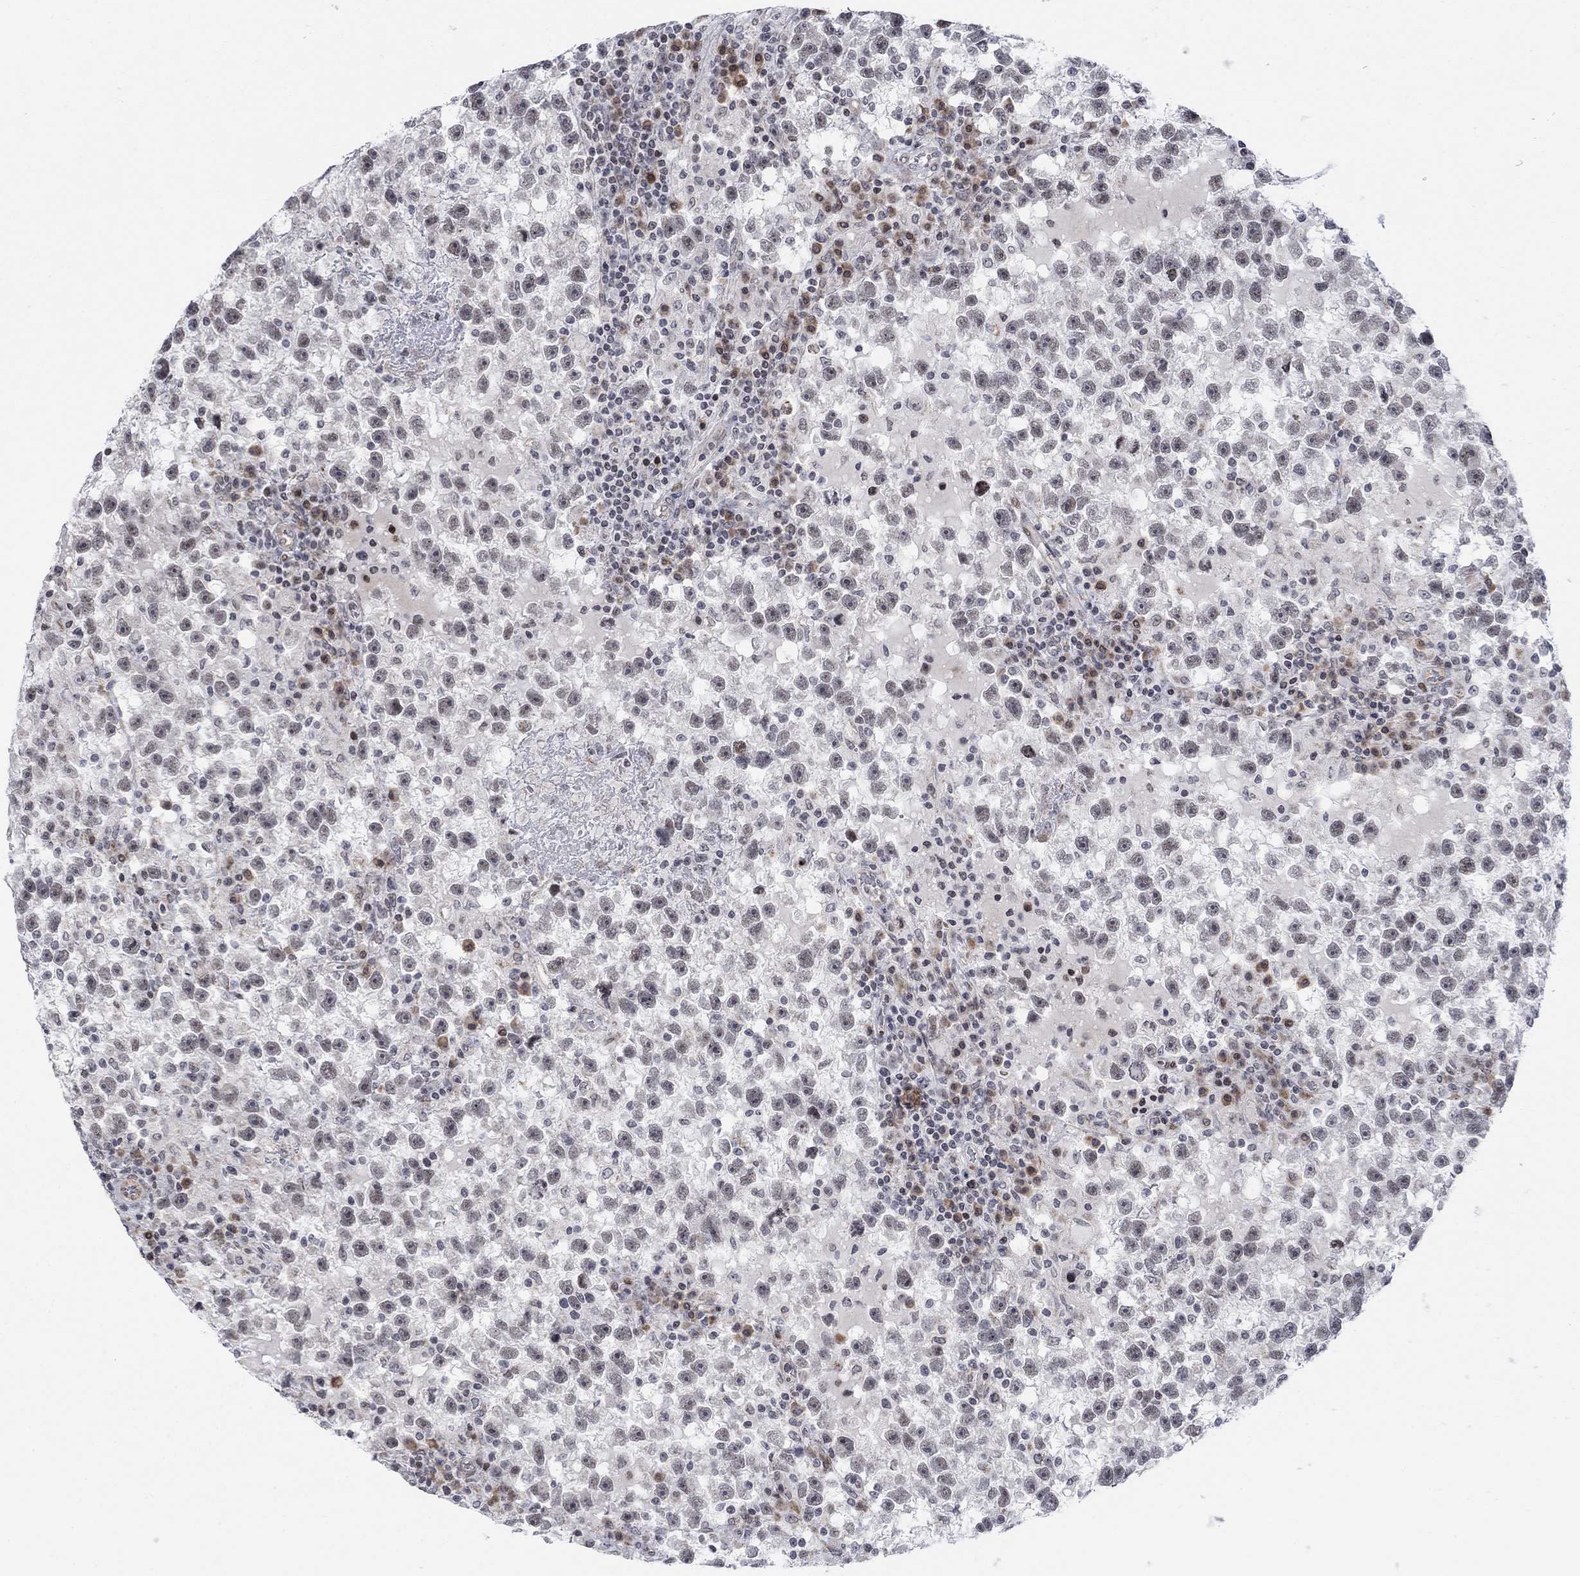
{"staining": {"intensity": "negative", "quantity": "none", "location": "none"}, "tissue": "testis cancer", "cell_type": "Tumor cells", "image_type": "cancer", "snomed": [{"axis": "morphology", "description": "Seminoma, NOS"}, {"axis": "topography", "description": "Testis"}], "caption": "The micrograph shows no staining of tumor cells in testis seminoma.", "gene": "ABHD14A", "patient": {"sex": "male", "age": 47}}